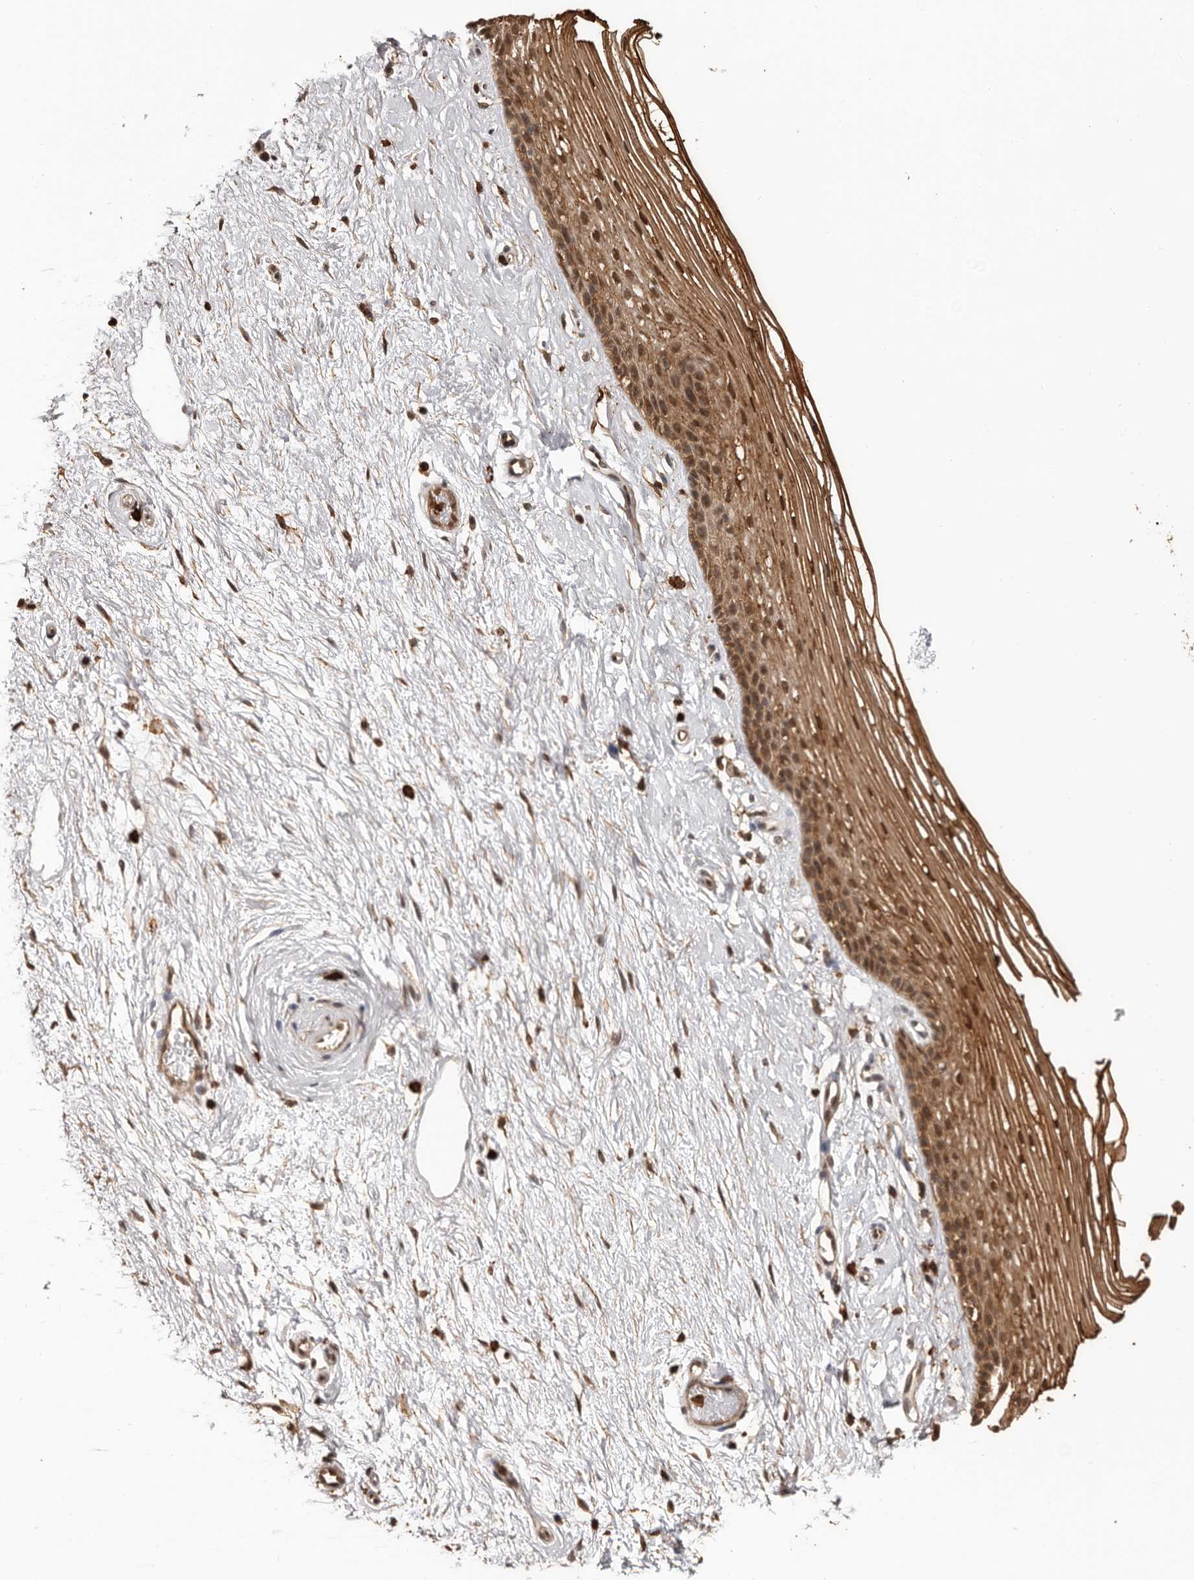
{"staining": {"intensity": "strong", "quantity": ">75%", "location": "cytoplasmic/membranous,nuclear"}, "tissue": "vagina", "cell_type": "Squamous epithelial cells", "image_type": "normal", "snomed": [{"axis": "morphology", "description": "Normal tissue, NOS"}, {"axis": "topography", "description": "Vagina"}], "caption": "This is a photomicrograph of immunohistochemistry (IHC) staining of benign vagina, which shows strong positivity in the cytoplasmic/membranous,nuclear of squamous epithelial cells.", "gene": "PRR12", "patient": {"sex": "female", "age": 46}}